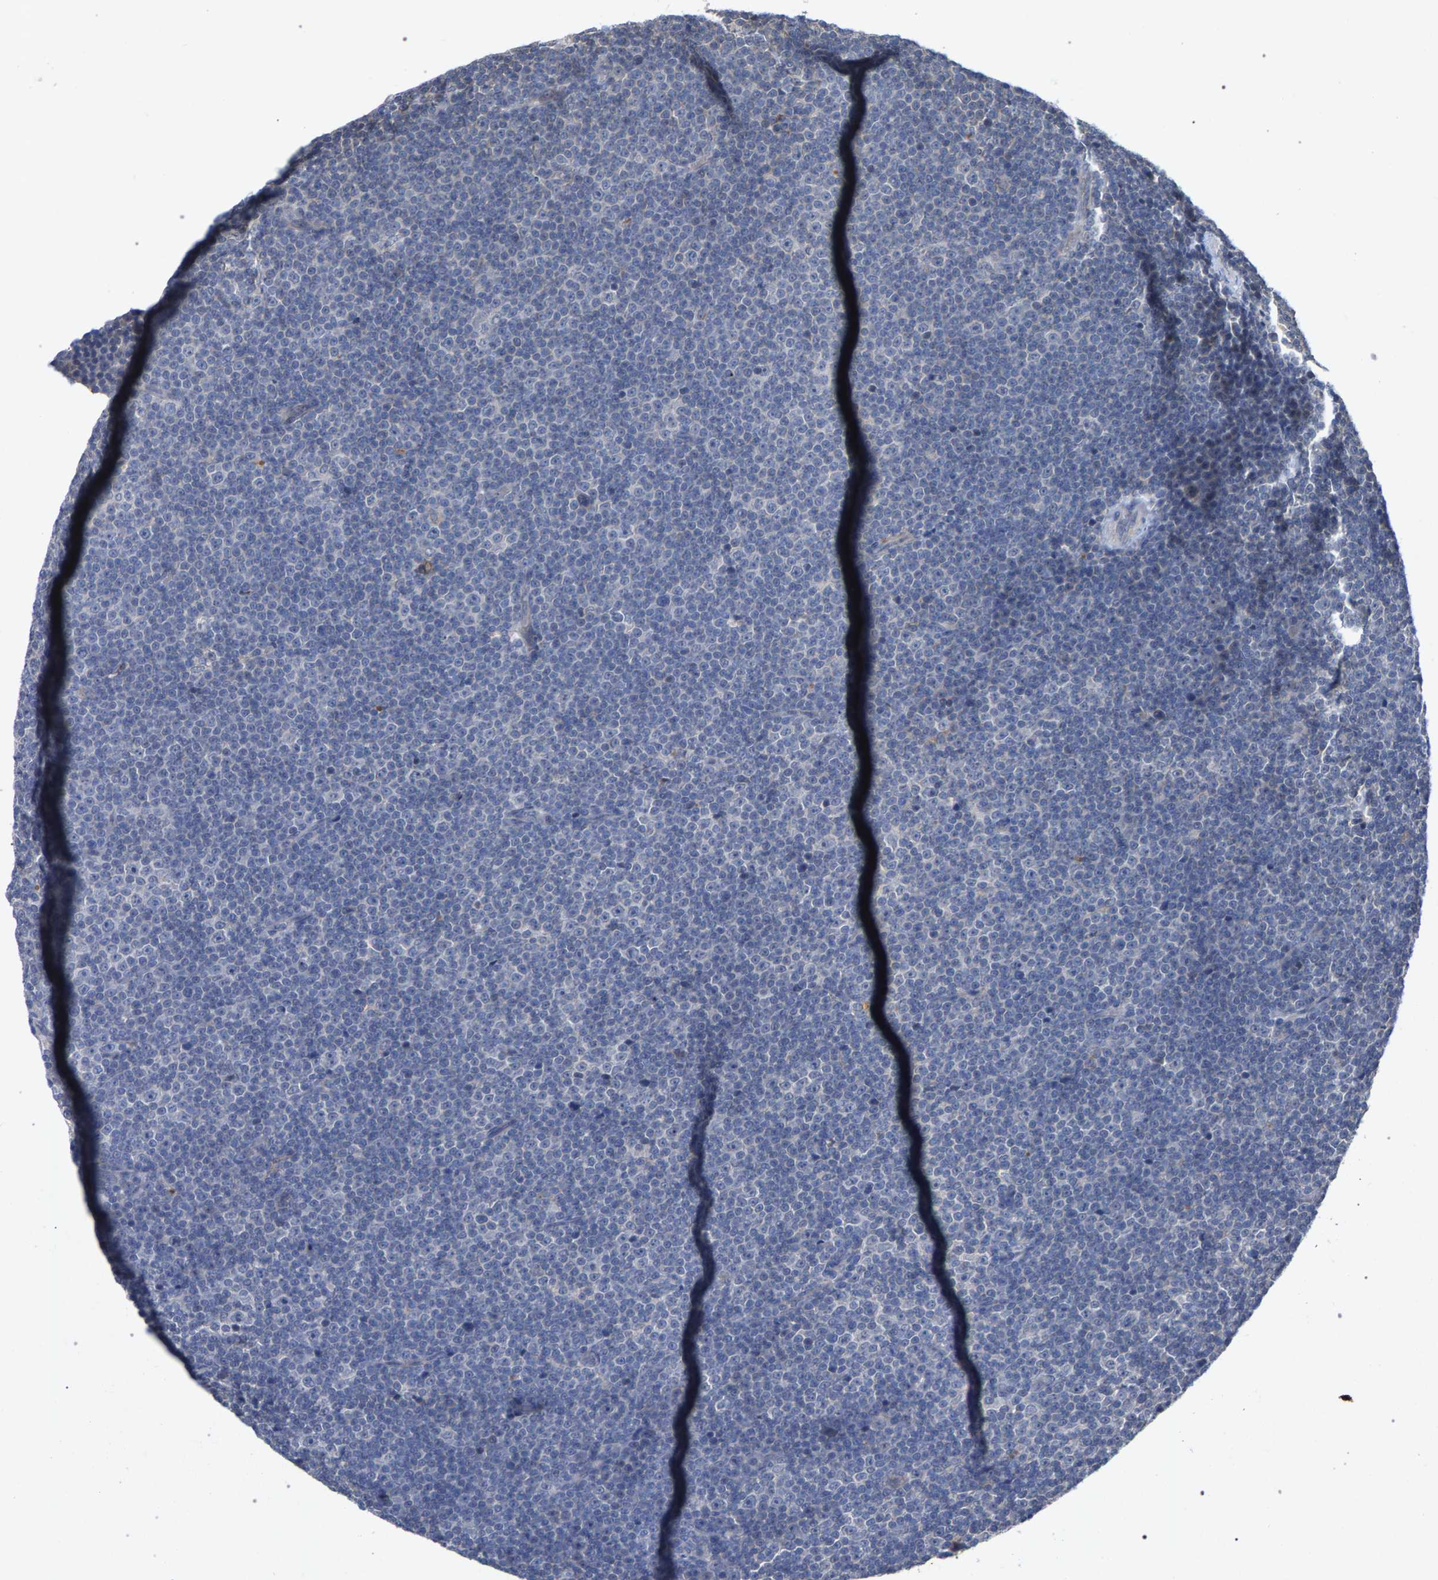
{"staining": {"intensity": "negative", "quantity": "none", "location": "none"}, "tissue": "lymphoma", "cell_type": "Tumor cells", "image_type": "cancer", "snomed": [{"axis": "morphology", "description": "Malignant lymphoma, non-Hodgkin's type, Low grade"}, {"axis": "topography", "description": "Lymph node"}], "caption": "Photomicrograph shows no protein expression in tumor cells of lymphoma tissue.", "gene": "SLC4A4", "patient": {"sex": "female", "age": 67}}